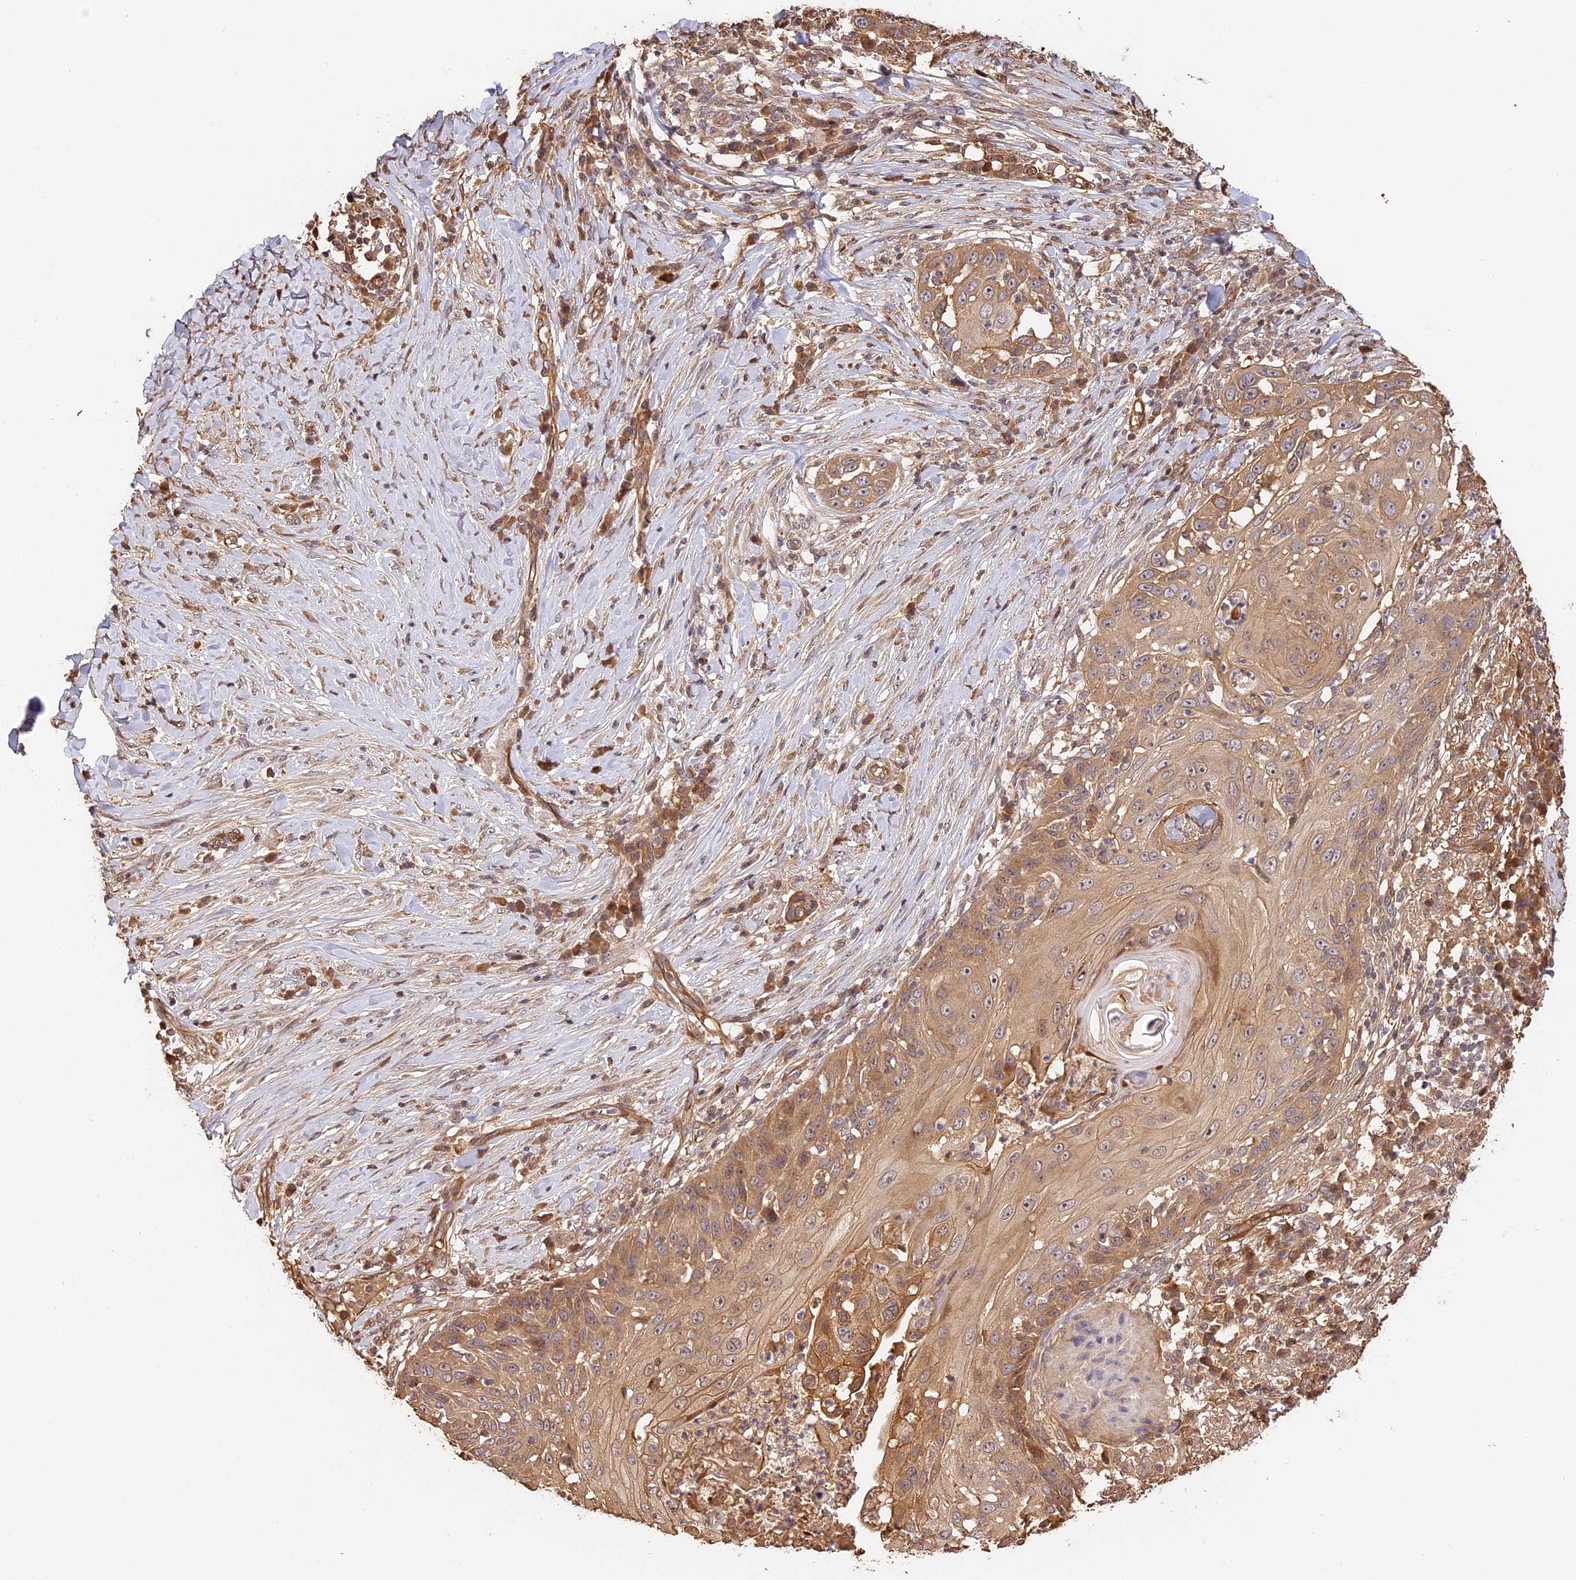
{"staining": {"intensity": "moderate", "quantity": ">75%", "location": "cytoplasmic/membranous"}, "tissue": "skin cancer", "cell_type": "Tumor cells", "image_type": "cancer", "snomed": [{"axis": "morphology", "description": "Squamous cell carcinoma, NOS"}, {"axis": "topography", "description": "Skin"}], "caption": "A medium amount of moderate cytoplasmic/membranous expression is present in approximately >75% of tumor cells in squamous cell carcinoma (skin) tissue.", "gene": "PPP1R37", "patient": {"sex": "female", "age": 44}}